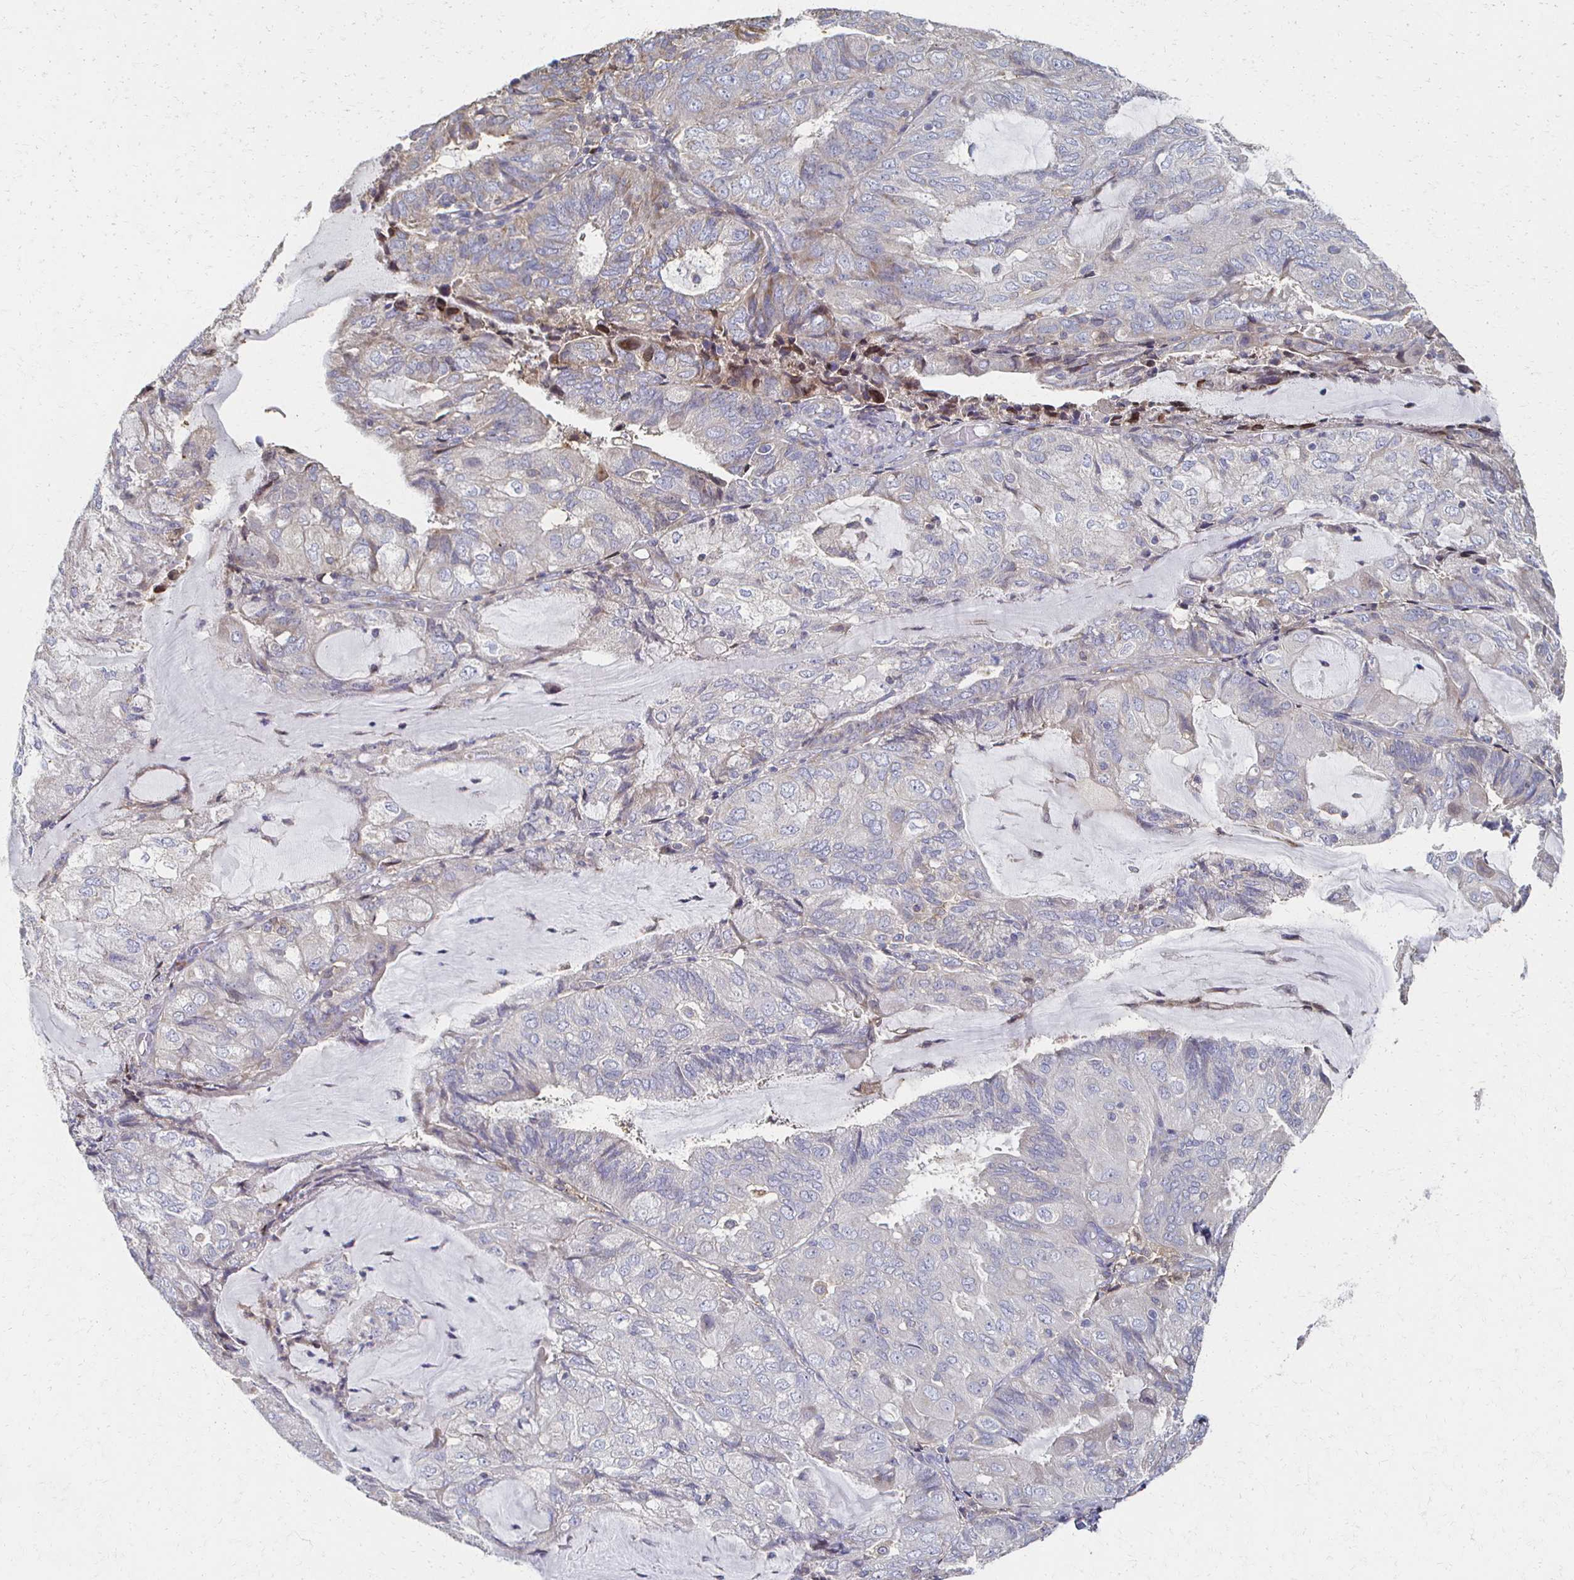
{"staining": {"intensity": "weak", "quantity": "<25%", "location": "cytoplasmic/membranous"}, "tissue": "endometrial cancer", "cell_type": "Tumor cells", "image_type": "cancer", "snomed": [{"axis": "morphology", "description": "Adenocarcinoma, NOS"}, {"axis": "topography", "description": "Endometrium"}], "caption": "Tumor cells are negative for brown protein staining in endometrial cancer (adenocarcinoma).", "gene": "CX3CR1", "patient": {"sex": "female", "age": 81}}